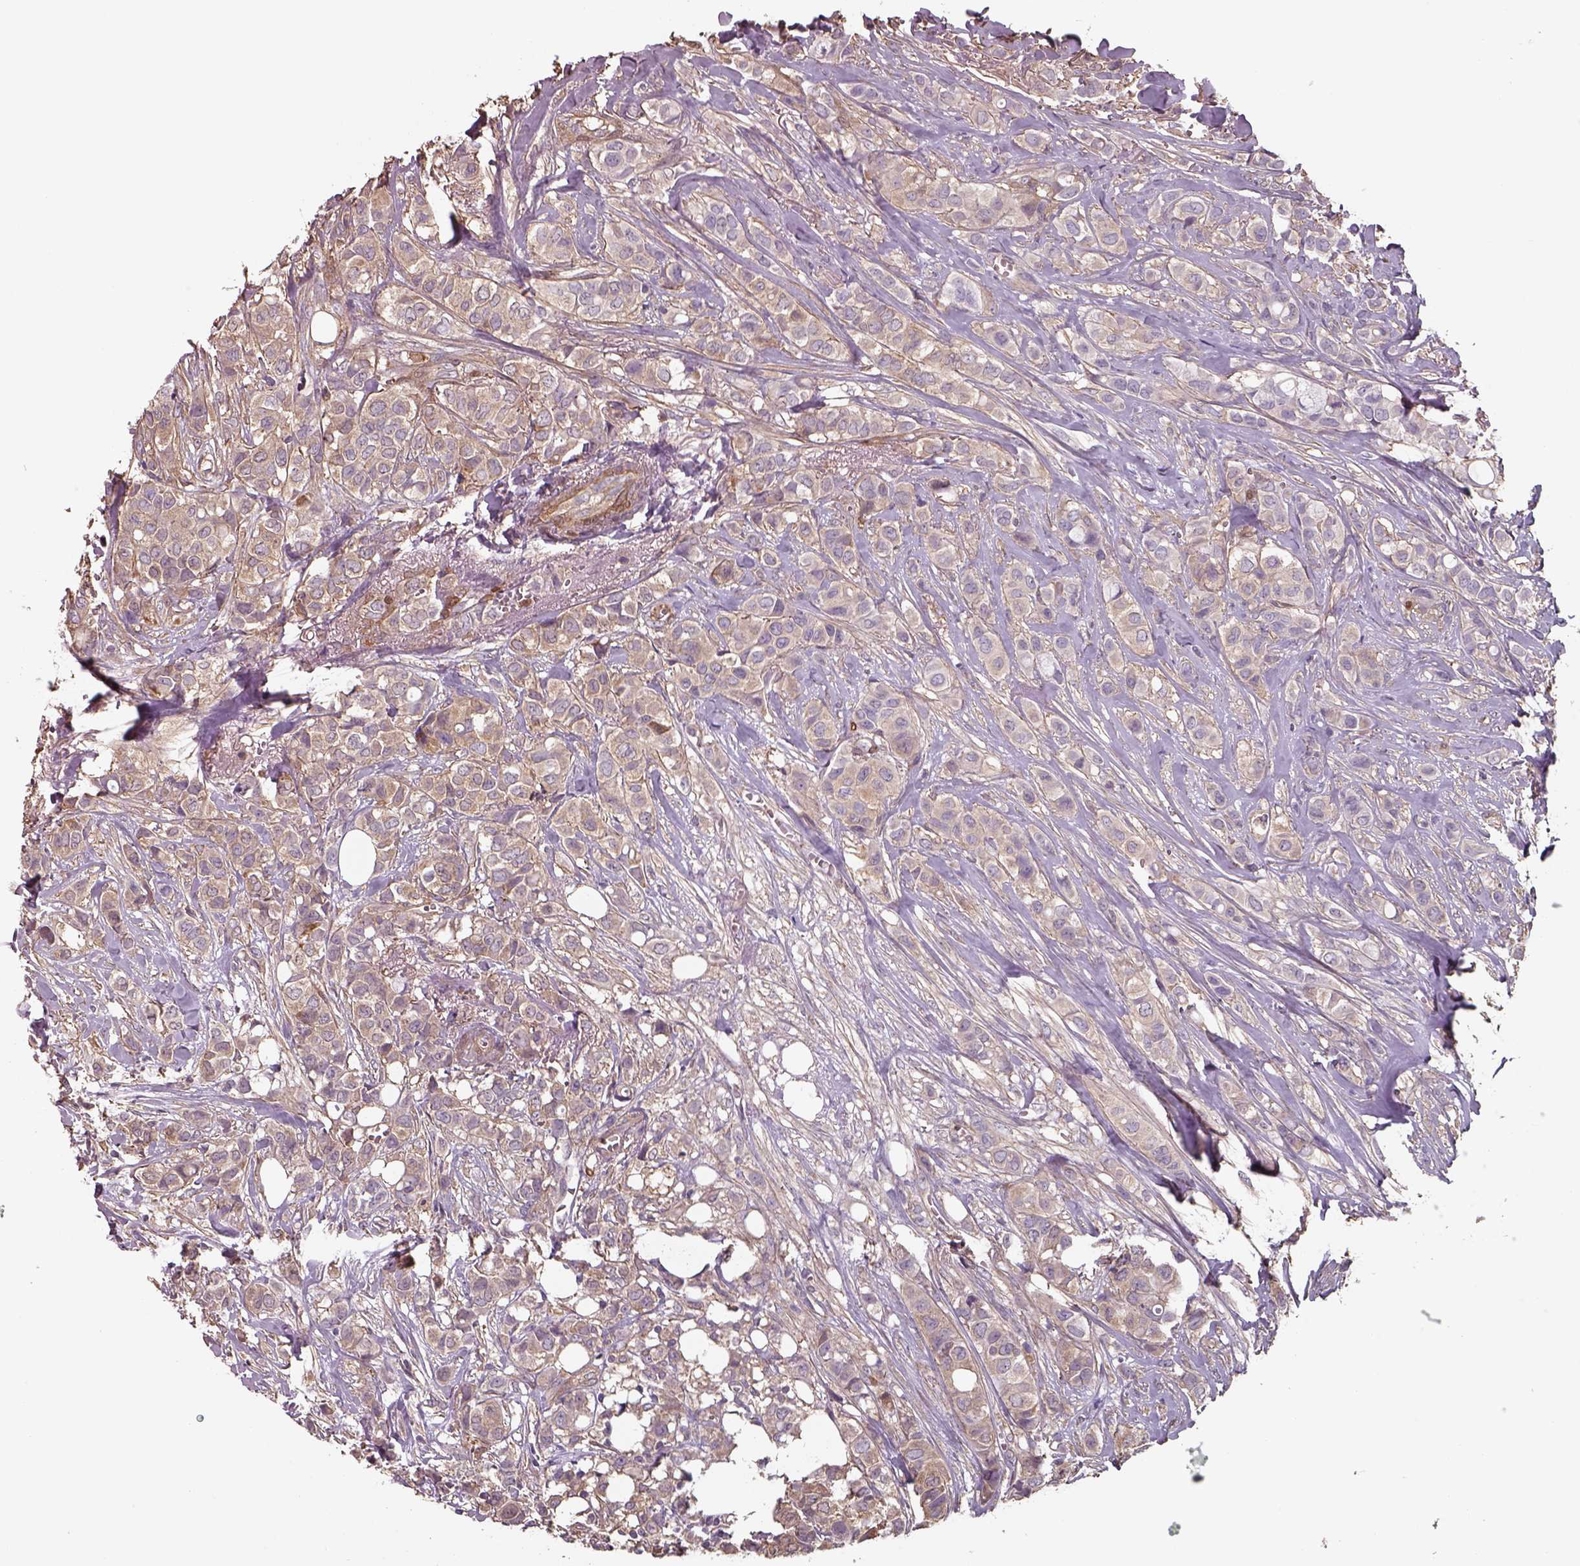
{"staining": {"intensity": "weak", "quantity": ">75%", "location": "cytoplasmic/membranous"}, "tissue": "breast cancer", "cell_type": "Tumor cells", "image_type": "cancer", "snomed": [{"axis": "morphology", "description": "Duct carcinoma"}, {"axis": "topography", "description": "Breast"}], "caption": "Immunohistochemistry (IHC) of human breast cancer displays low levels of weak cytoplasmic/membranous expression in approximately >75% of tumor cells.", "gene": "ISYNA1", "patient": {"sex": "female", "age": 85}}